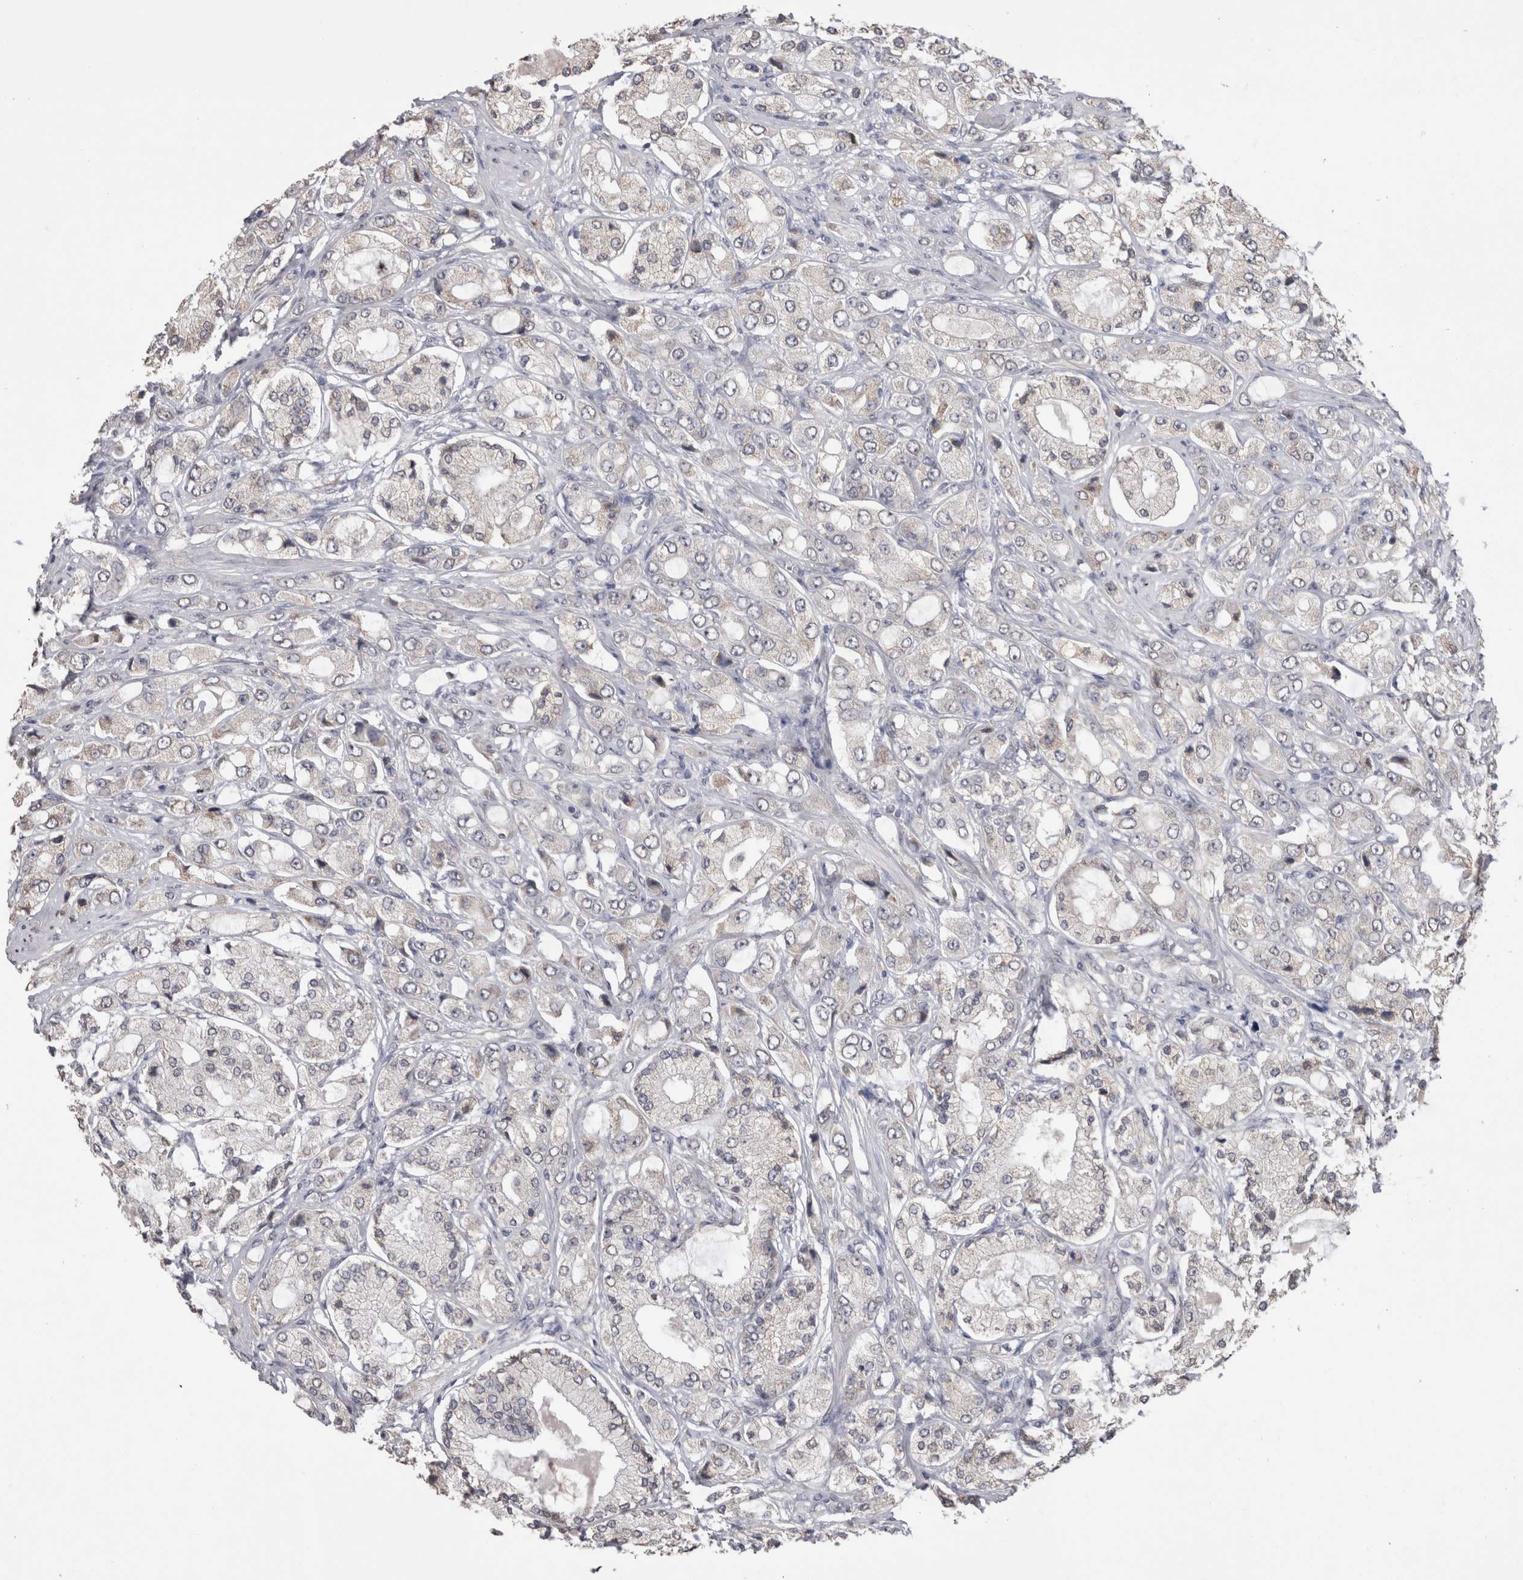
{"staining": {"intensity": "negative", "quantity": "none", "location": "none"}, "tissue": "prostate cancer", "cell_type": "Tumor cells", "image_type": "cancer", "snomed": [{"axis": "morphology", "description": "Adenocarcinoma, High grade"}, {"axis": "topography", "description": "Prostate"}], "caption": "DAB (3,3'-diaminobenzidine) immunohistochemical staining of prostate cancer reveals no significant positivity in tumor cells.", "gene": "NOMO1", "patient": {"sex": "male", "age": 65}}